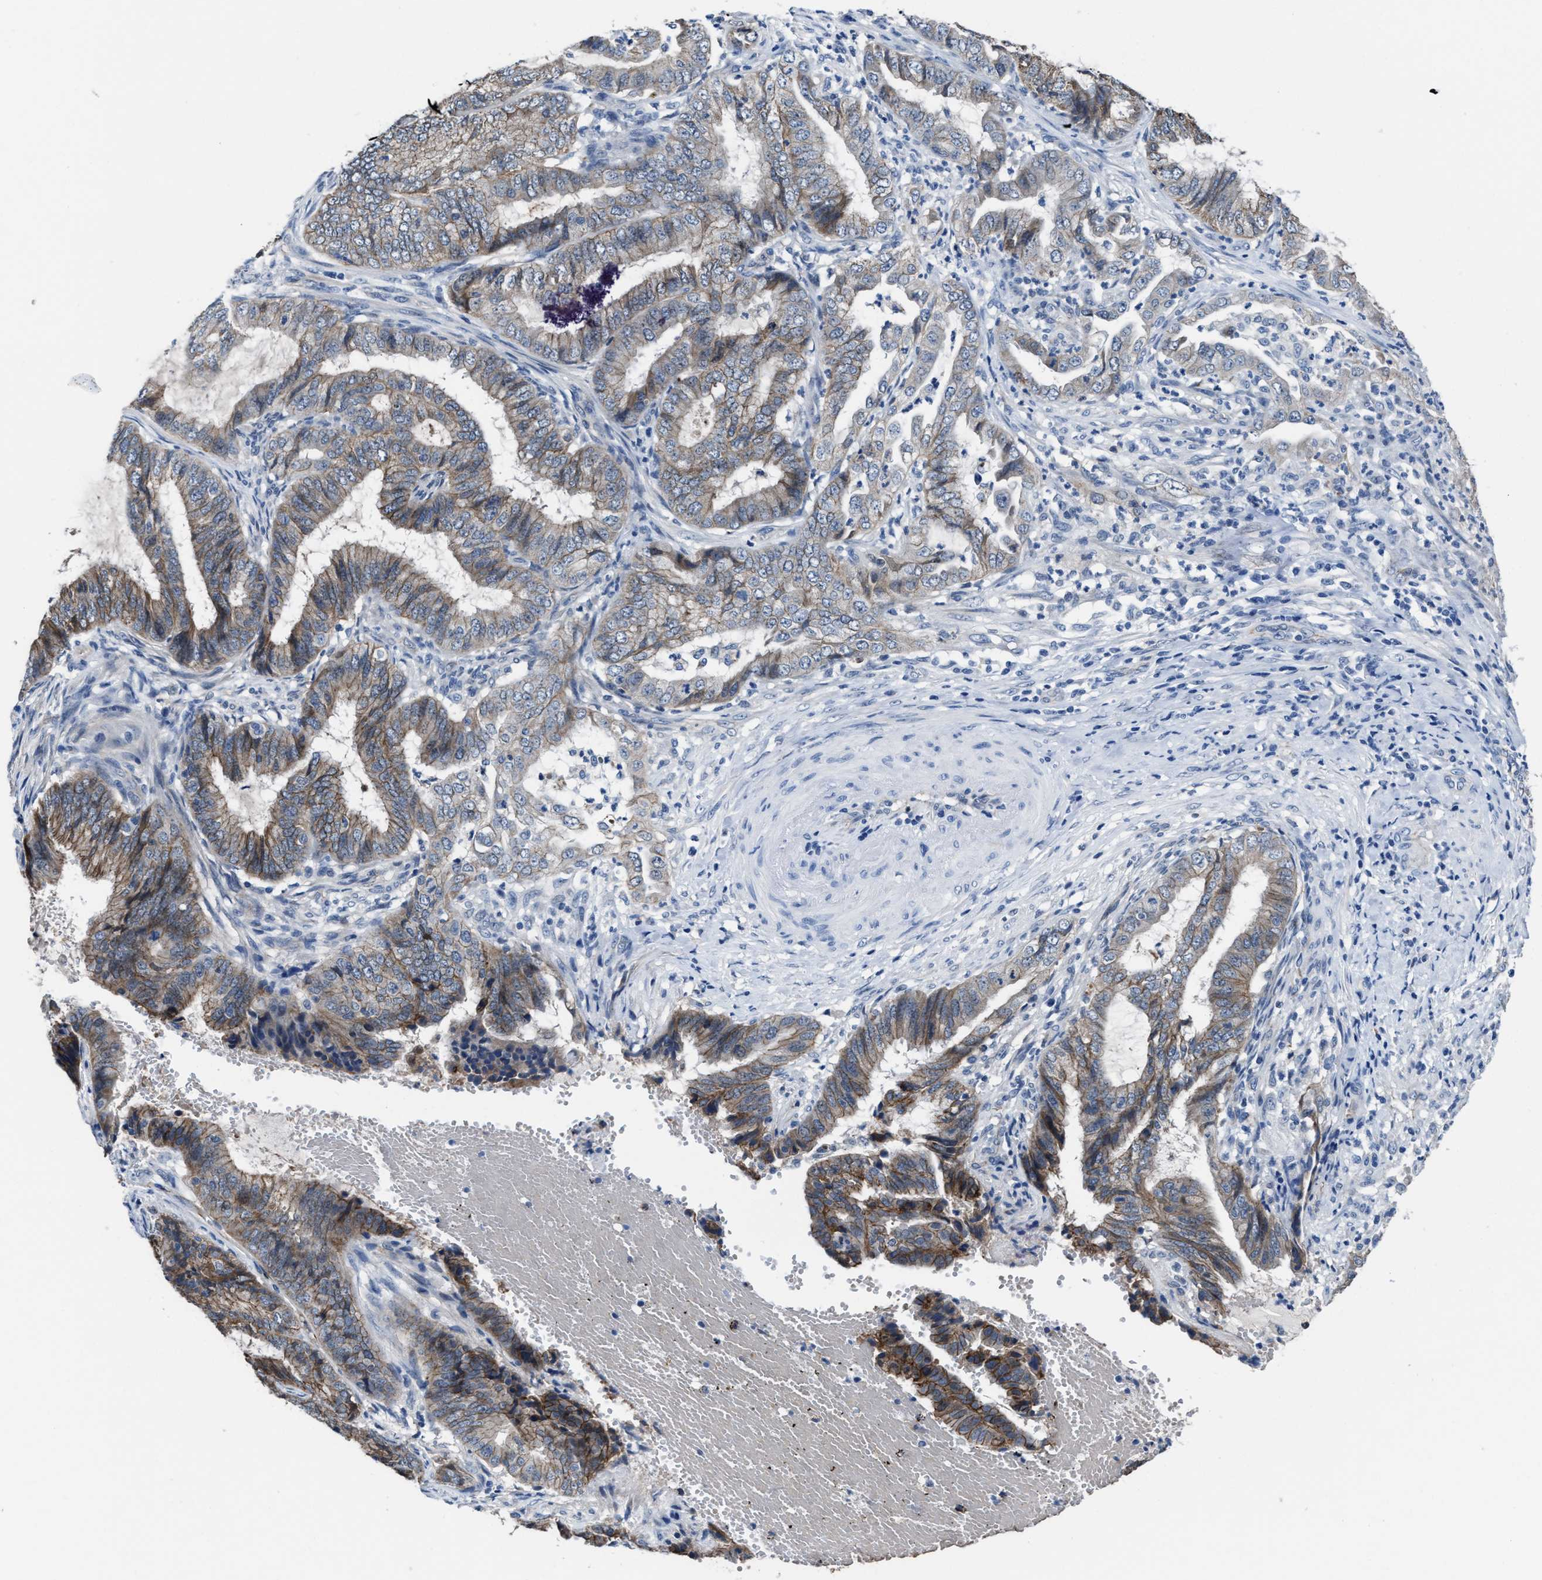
{"staining": {"intensity": "moderate", "quantity": ">75%", "location": "cytoplasmic/membranous"}, "tissue": "endometrial cancer", "cell_type": "Tumor cells", "image_type": "cancer", "snomed": [{"axis": "morphology", "description": "Adenocarcinoma, NOS"}, {"axis": "topography", "description": "Endometrium"}], "caption": "Immunohistochemistry (IHC) staining of endometrial adenocarcinoma, which reveals medium levels of moderate cytoplasmic/membranous expression in approximately >75% of tumor cells indicating moderate cytoplasmic/membranous protein positivity. The staining was performed using DAB (3,3'-diaminobenzidine) (brown) for protein detection and nuclei were counterstained in hematoxylin (blue).", "gene": "GHITM", "patient": {"sex": "female", "age": 51}}